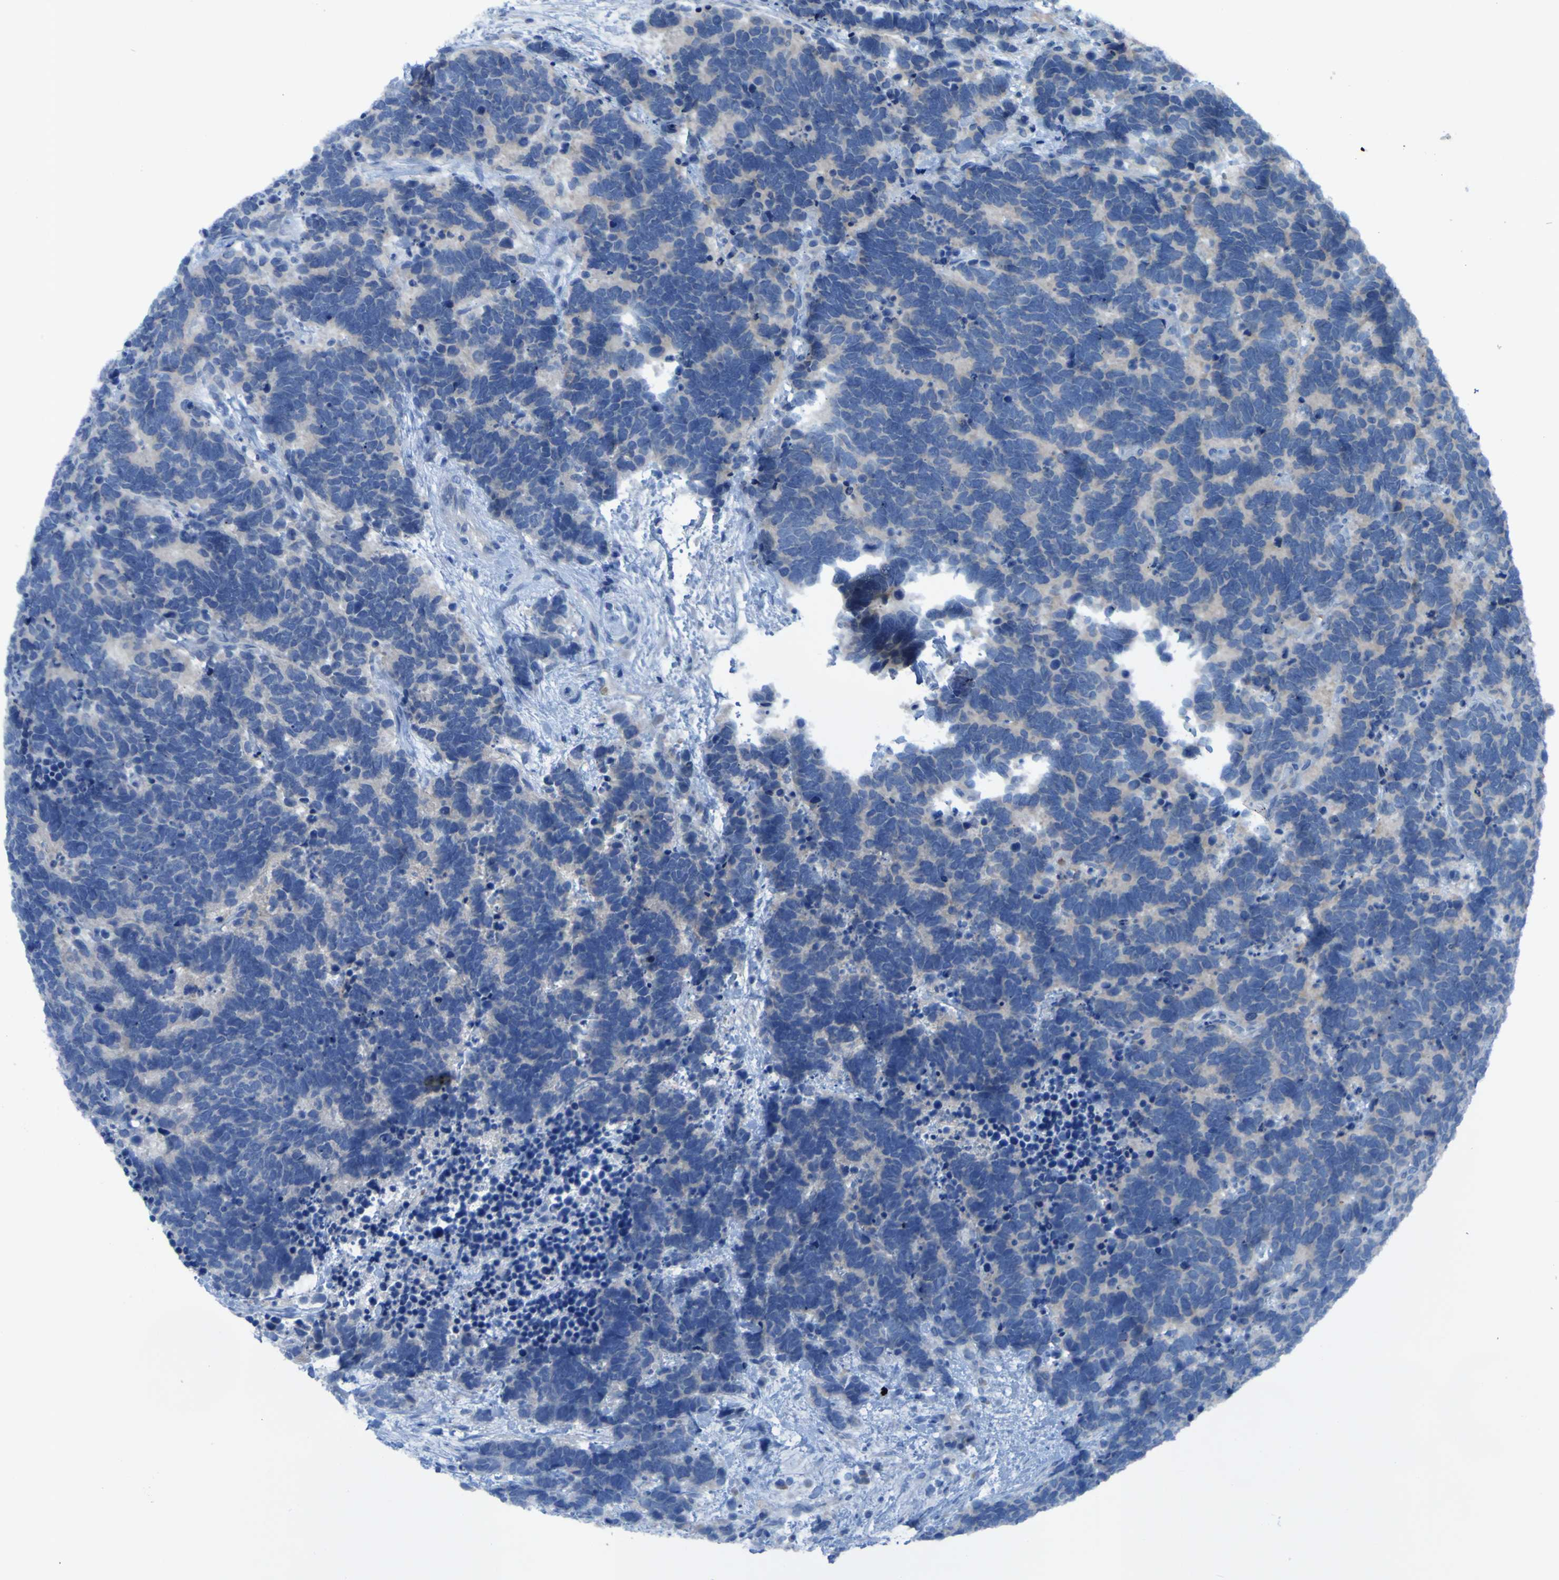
{"staining": {"intensity": "negative", "quantity": "none", "location": "none"}, "tissue": "carcinoid", "cell_type": "Tumor cells", "image_type": "cancer", "snomed": [{"axis": "morphology", "description": "Carcinoma, NOS"}, {"axis": "morphology", "description": "Carcinoid, malignant, NOS"}, {"axis": "topography", "description": "Urinary bladder"}], "caption": "Tumor cells show no significant protein positivity in carcinoid.", "gene": "SGK2", "patient": {"sex": "male", "age": 57}}